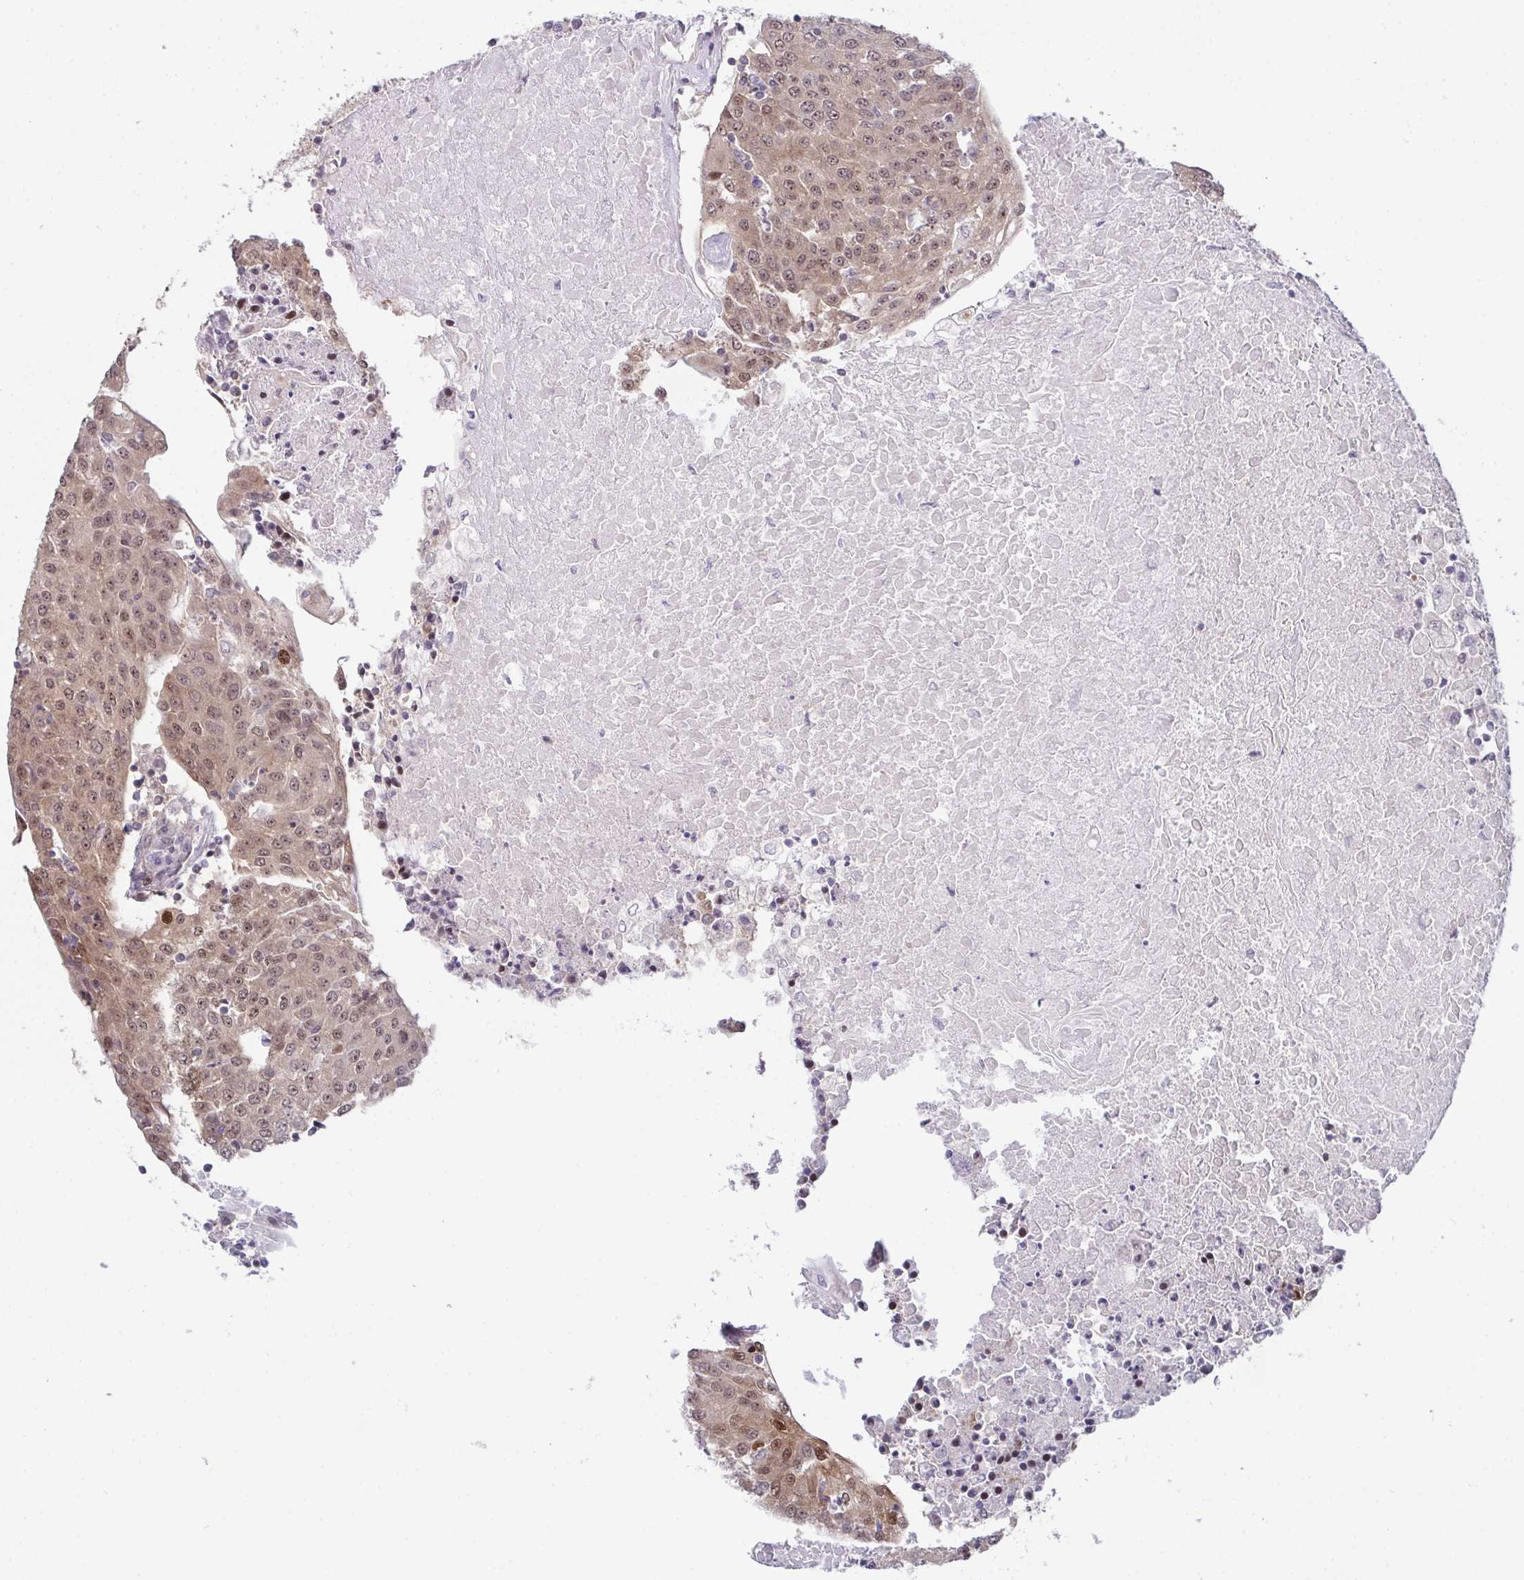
{"staining": {"intensity": "weak", "quantity": ">75%", "location": "cytoplasmic/membranous,nuclear"}, "tissue": "urothelial cancer", "cell_type": "Tumor cells", "image_type": "cancer", "snomed": [{"axis": "morphology", "description": "Urothelial carcinoma, High grade"}, {"axis": "topography", "description": "Urinary bladder"}], "caption": "A high-resolution micrograph shows immunohistochemistry (IHC) staining of urothelial cancer, which reveals weak cytoplasmic/membranous and nuclear staining in about >75% of tumor cells. The staining was performed using DAB to visualize the protein expression in brown, while the nuclei were stained in blue with hematoxylin (Magnification: 20x).", "gene": "DNAJB1", "patient": {"sex": "female", "age": 85}}